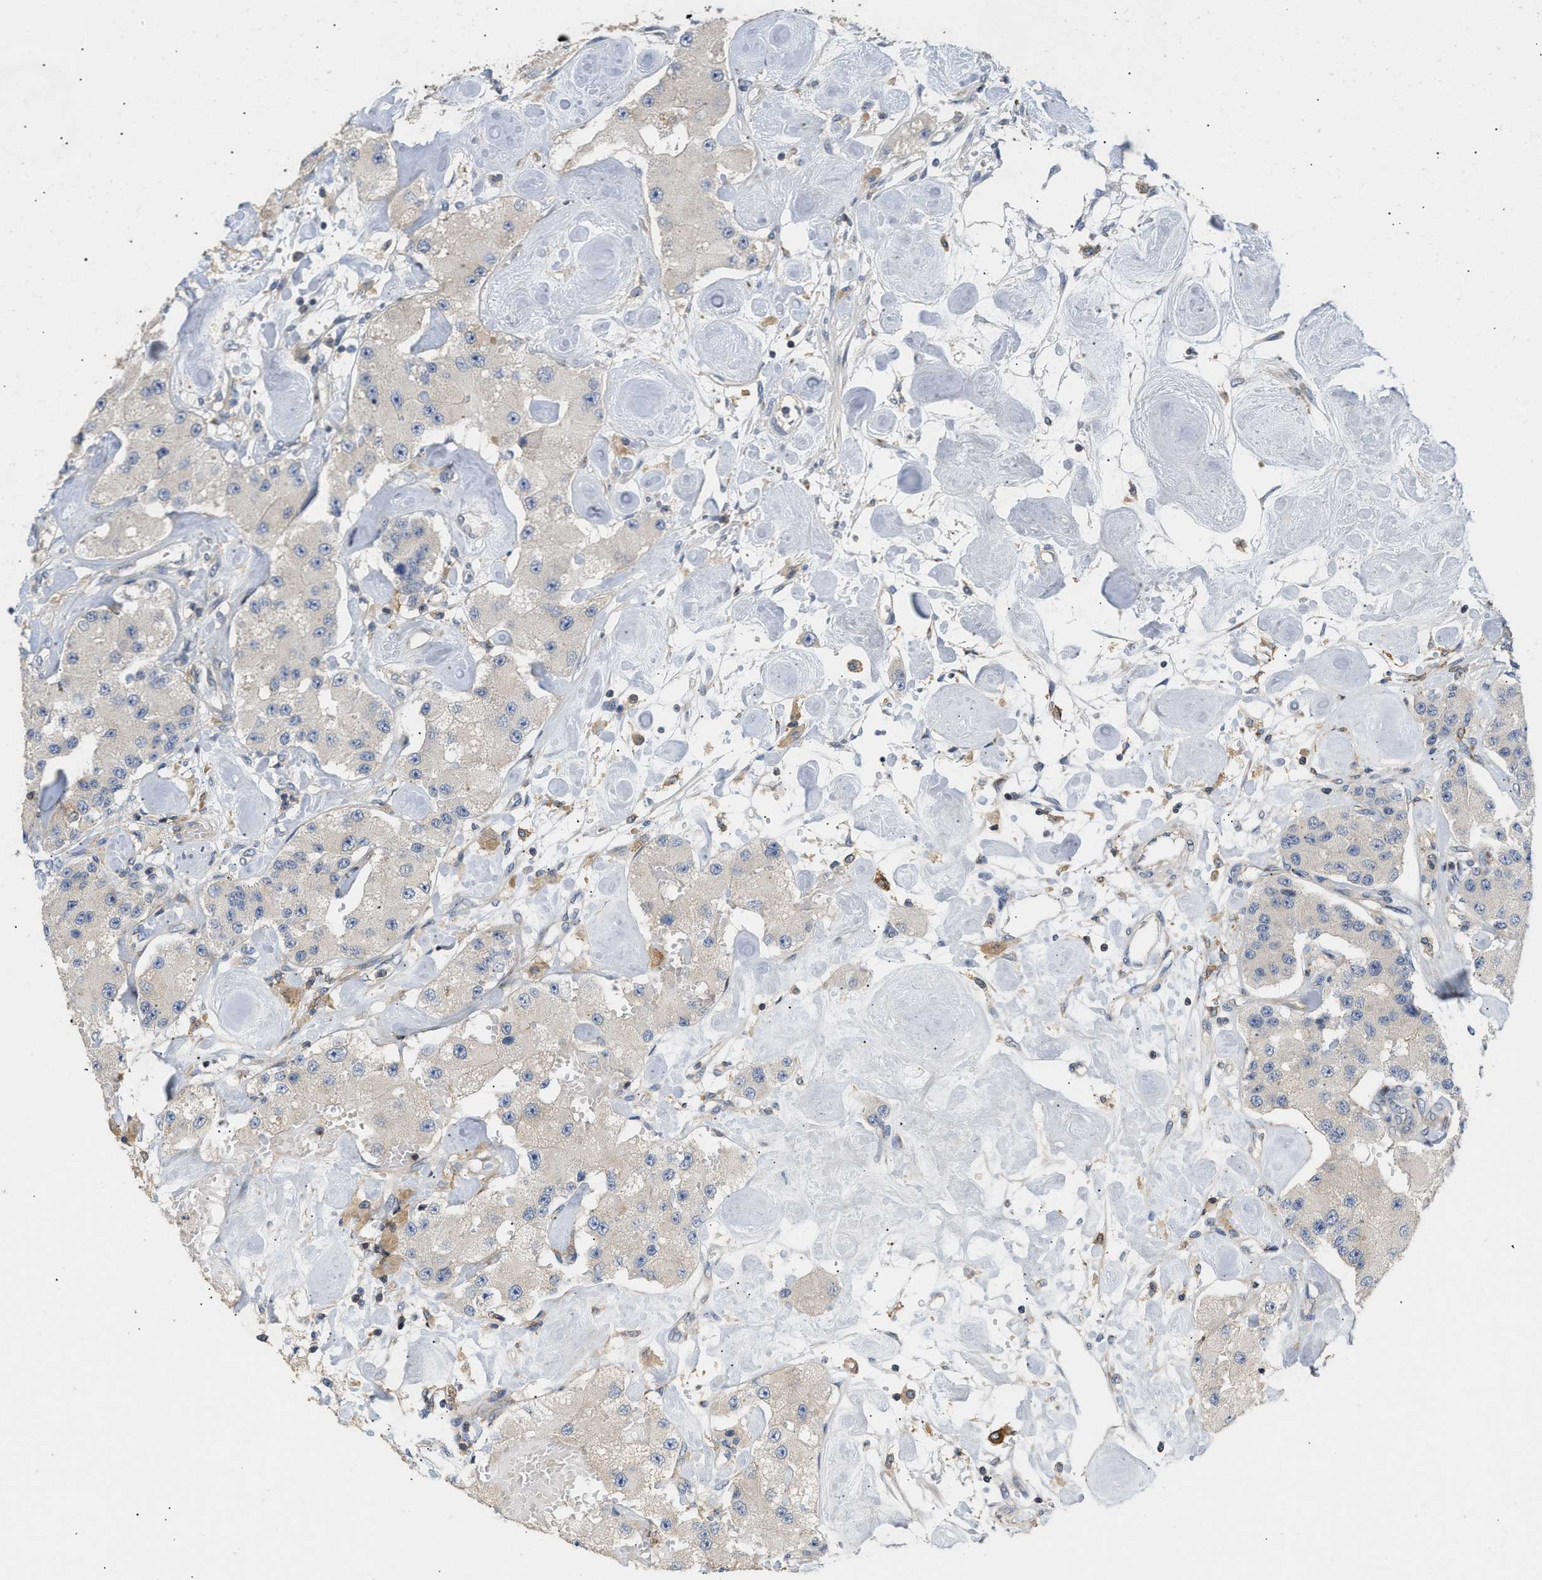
{"staining": {"intensity": "negative", "quantity": "none", "location": "none"}, "tissue": "carcinoid", "cell_type": "Tumor cells", "image_type": "cancer", "snomed": [{"axis": "morphology", "description": "Carcinoid, malignant, NOS"}, {"axis": "topography", "description": "Pancreas"}], "caption": "An immunohistochemistry (IHC) micrograph of carcinoid is shown. There is no staining in tumor cells of carcinoid. Nuclei are stained in blue.", "gene": "DBNL", "patient": {"sex": "male", "age": 41}}